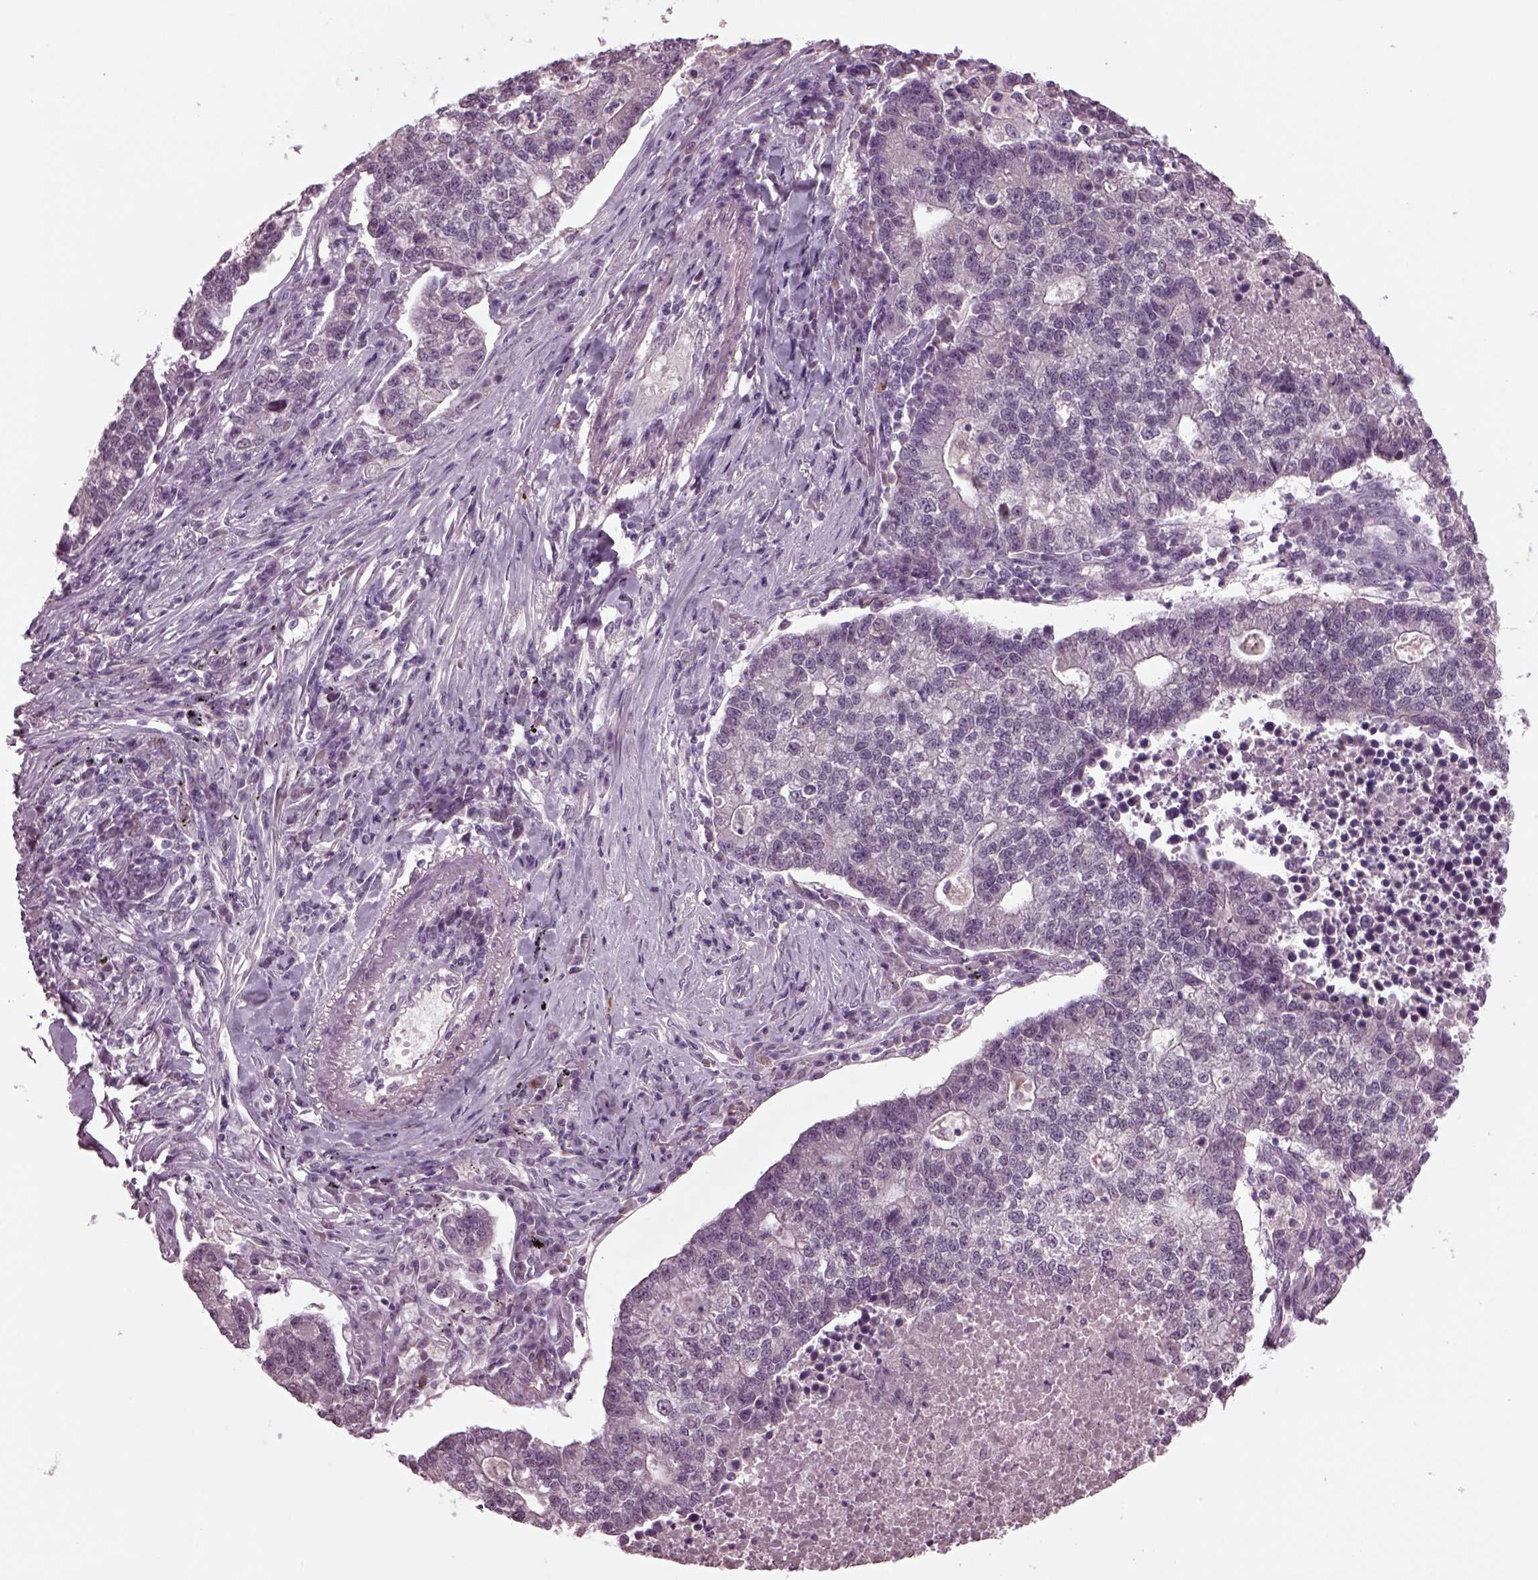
{"staining": {"intensity": "negative", "quantity": "none", "location": "none"}, "tissue": "lung cancer", "cell_type": "Tumor cells", "image_type": "cancer", "snomed": [{"axis": "morphology", "description": "Adenocarcinoma, NOS"}, {"axis": "topography", "description": "Lung"}], "caption": "High magnification brightfield microscopy of adenocarcinoma (lung) stained with DAB (brown) and counterstained with hematoxylin (blue): tumor cells show no significant staining. (DAB IHC, high magnification).", "gene": "CLCN4", "patient": {"sex": "male", "age": 57}}